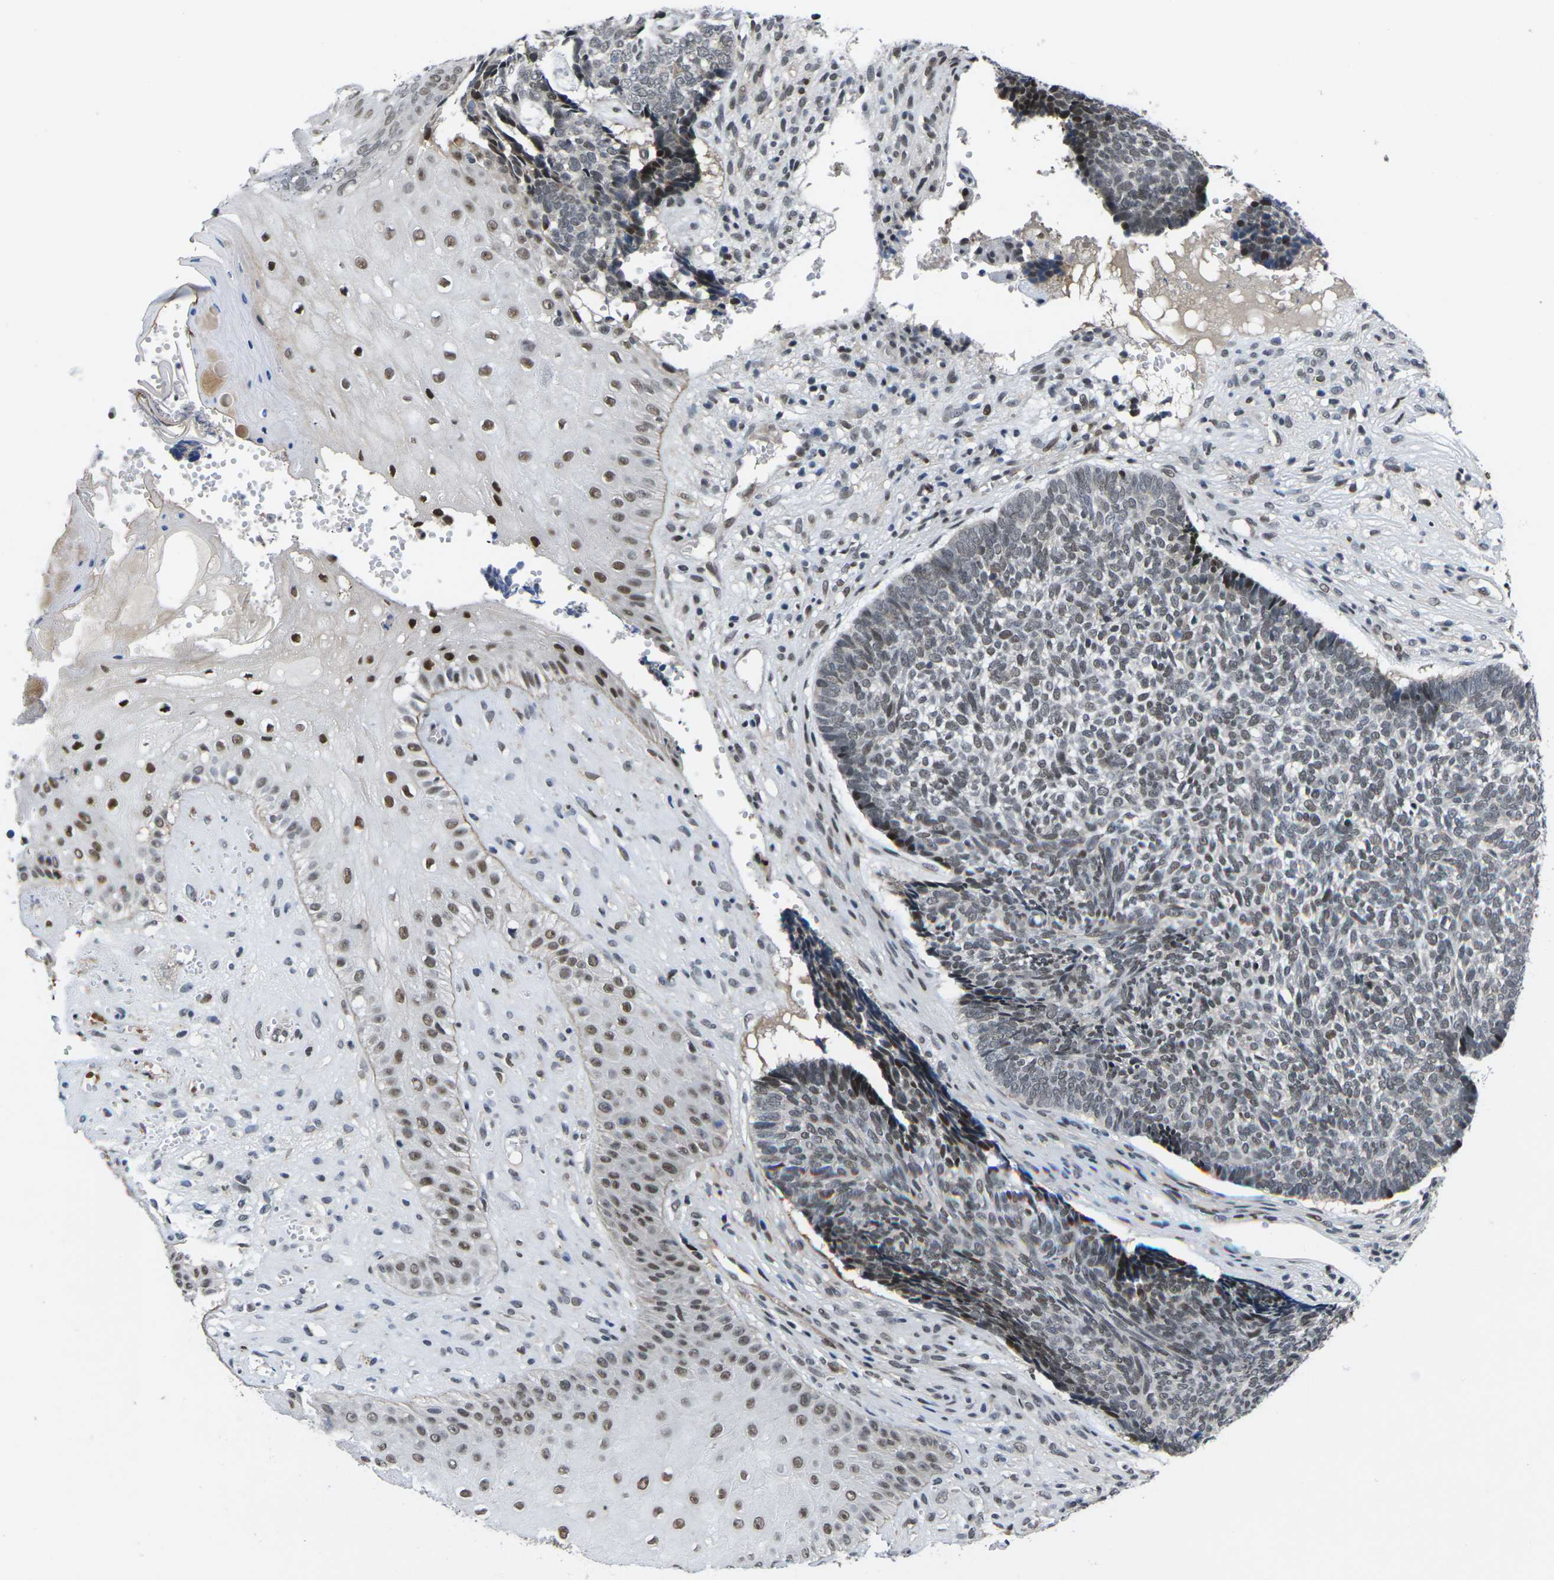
{"staining": {"intensity": "weak", "quantity": "25%-75%", "location": "nuclear"}, "tissue": "skin cancer", "cell_type": "Tumor cells", "image_type": "cancer", "snomed": [{"axis": "morphology", "description": "Basal cell carcinoma"}, {"axis": "topography", "description": "Skin"}], "caption": "Skin cancer stained for a protein (brown) reveals weak nuclear positive staining in about 25%-75% of tumor cells.", "gene": "RBM7", "patient": {"sex": "male", "age": 84}}